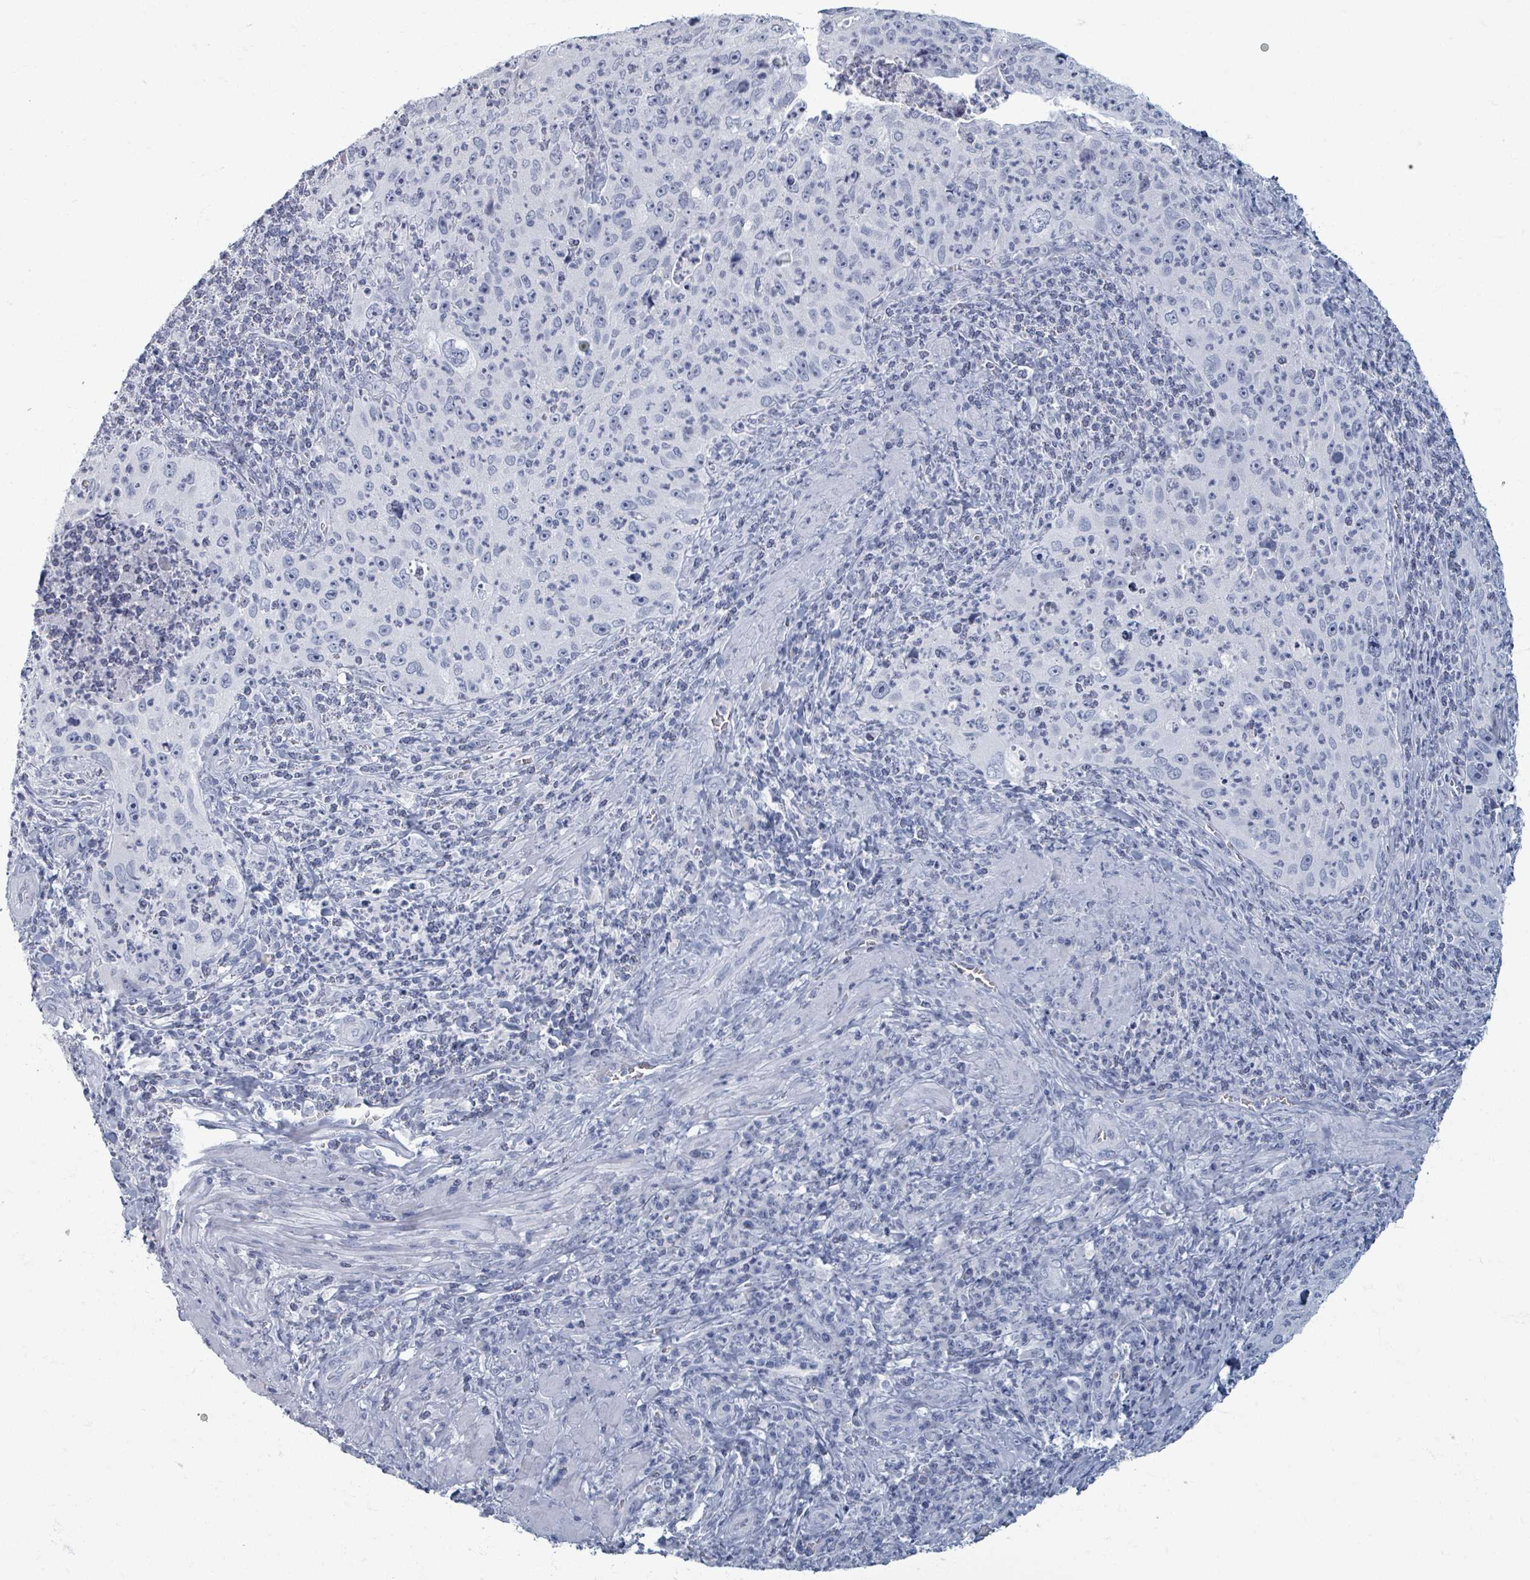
{"staining": {"intensity": "negative", "quantity": "none", "location": "none"}, "tissue": "cervical cancer", "cell_type": "Tumor cells", "image_type": "cancer", "snomed": [{"axis": "morphology", "description": "Squamous cell carcinoma, NOS"}, {"axis": "topography", "description": "Cervix"}], "caption": "DAB immunohistochemical staining of human cervical cancer (squamous cell carcinoma) exhibits no significant expression in tumor cells.", "gene": "TAS2R1", "patient": {"sex": "female", "age": 30}}